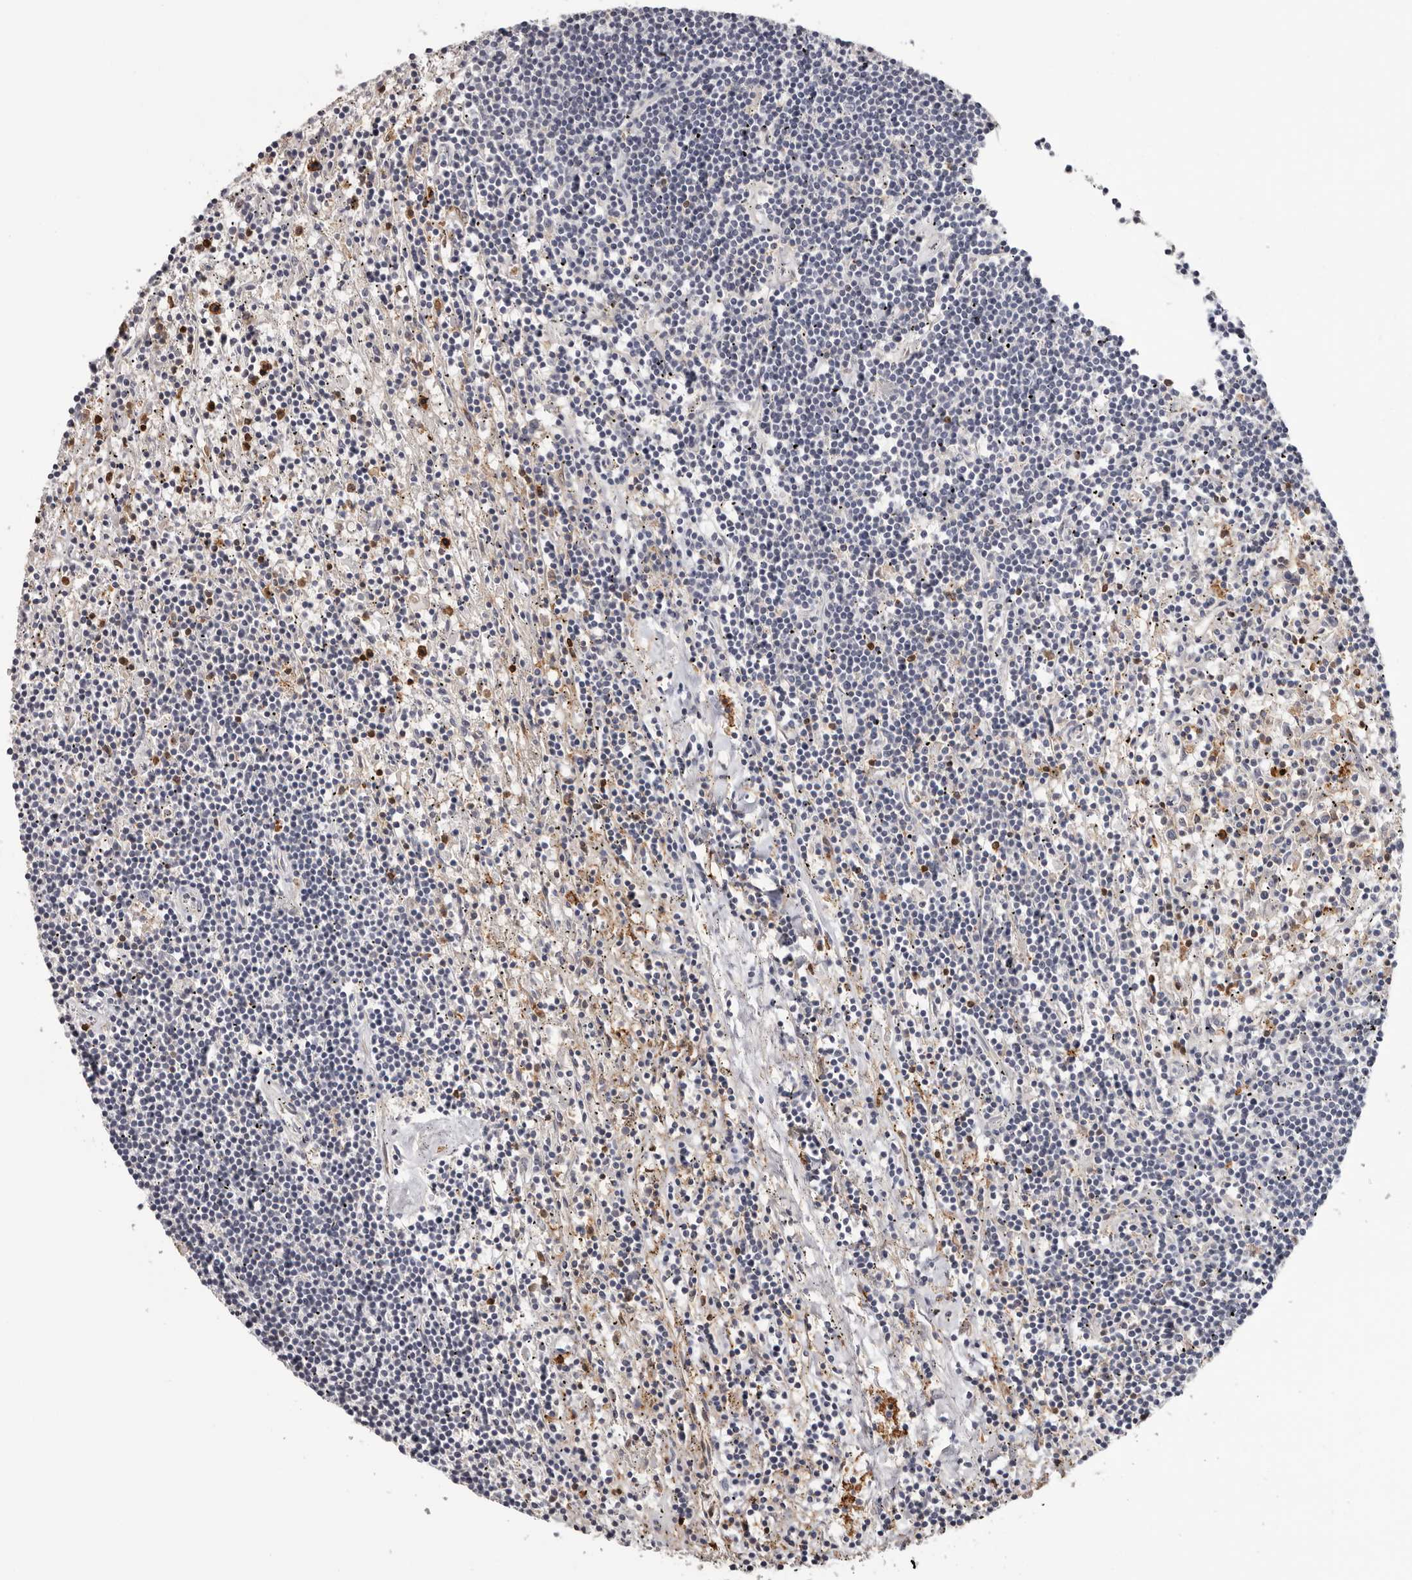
{"staining": {"intensity": "negative", "quantity": "none", "location": "none"}, "tissue": "lymphoma", "cell_type": "Tumor cells", "image_type": "cancer", "snomed": [{"axis": "morphology", "description": "Malignant lymphoma, non-Hodgkin's type, Low grade"}, {"axis": "topography", "description": "Spleen"}], "caption": "IHC of human lymphoma displays no expression in tumor cells.", "gene": "PRR12", "patient": {"sex": "male", "age": 76}}